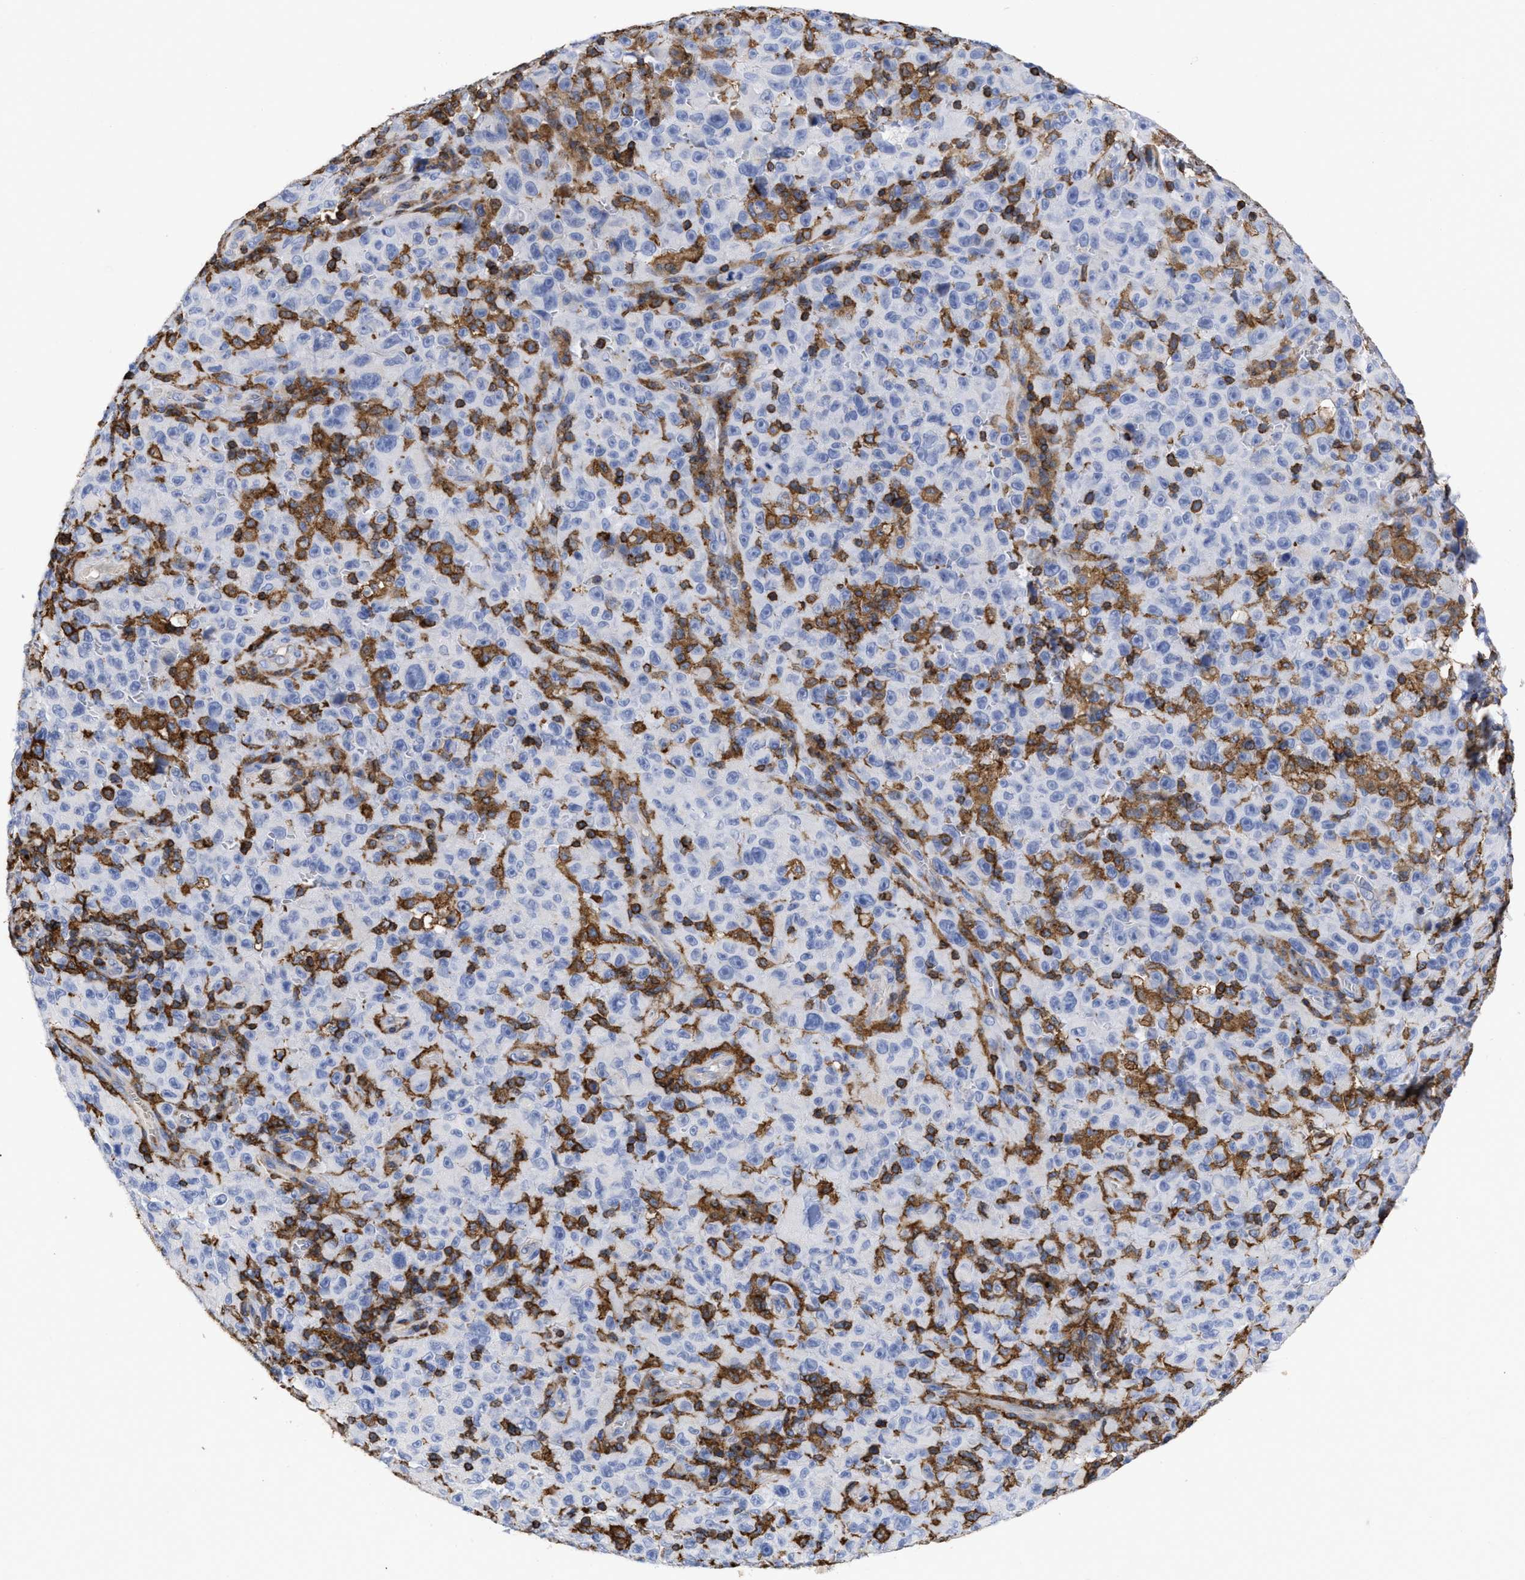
{"staining": {"intensity": "negative", "quantity": "none", "location": "none"}, "tissue": "melanoma", "cell_type": "Tumor cells", "image_type": "cancer", "snomed": [{"axis": "morphology", "description": "Malignant melanoma, NOS"}, {"axis": "topography", "description": "Skin"}], "caption": "Melanoma was stained to show a protein in brown. There is no significant positivity in tumor cells.", "gene": "HCLS1", "patient": {"sex": "female", "age": 82}}